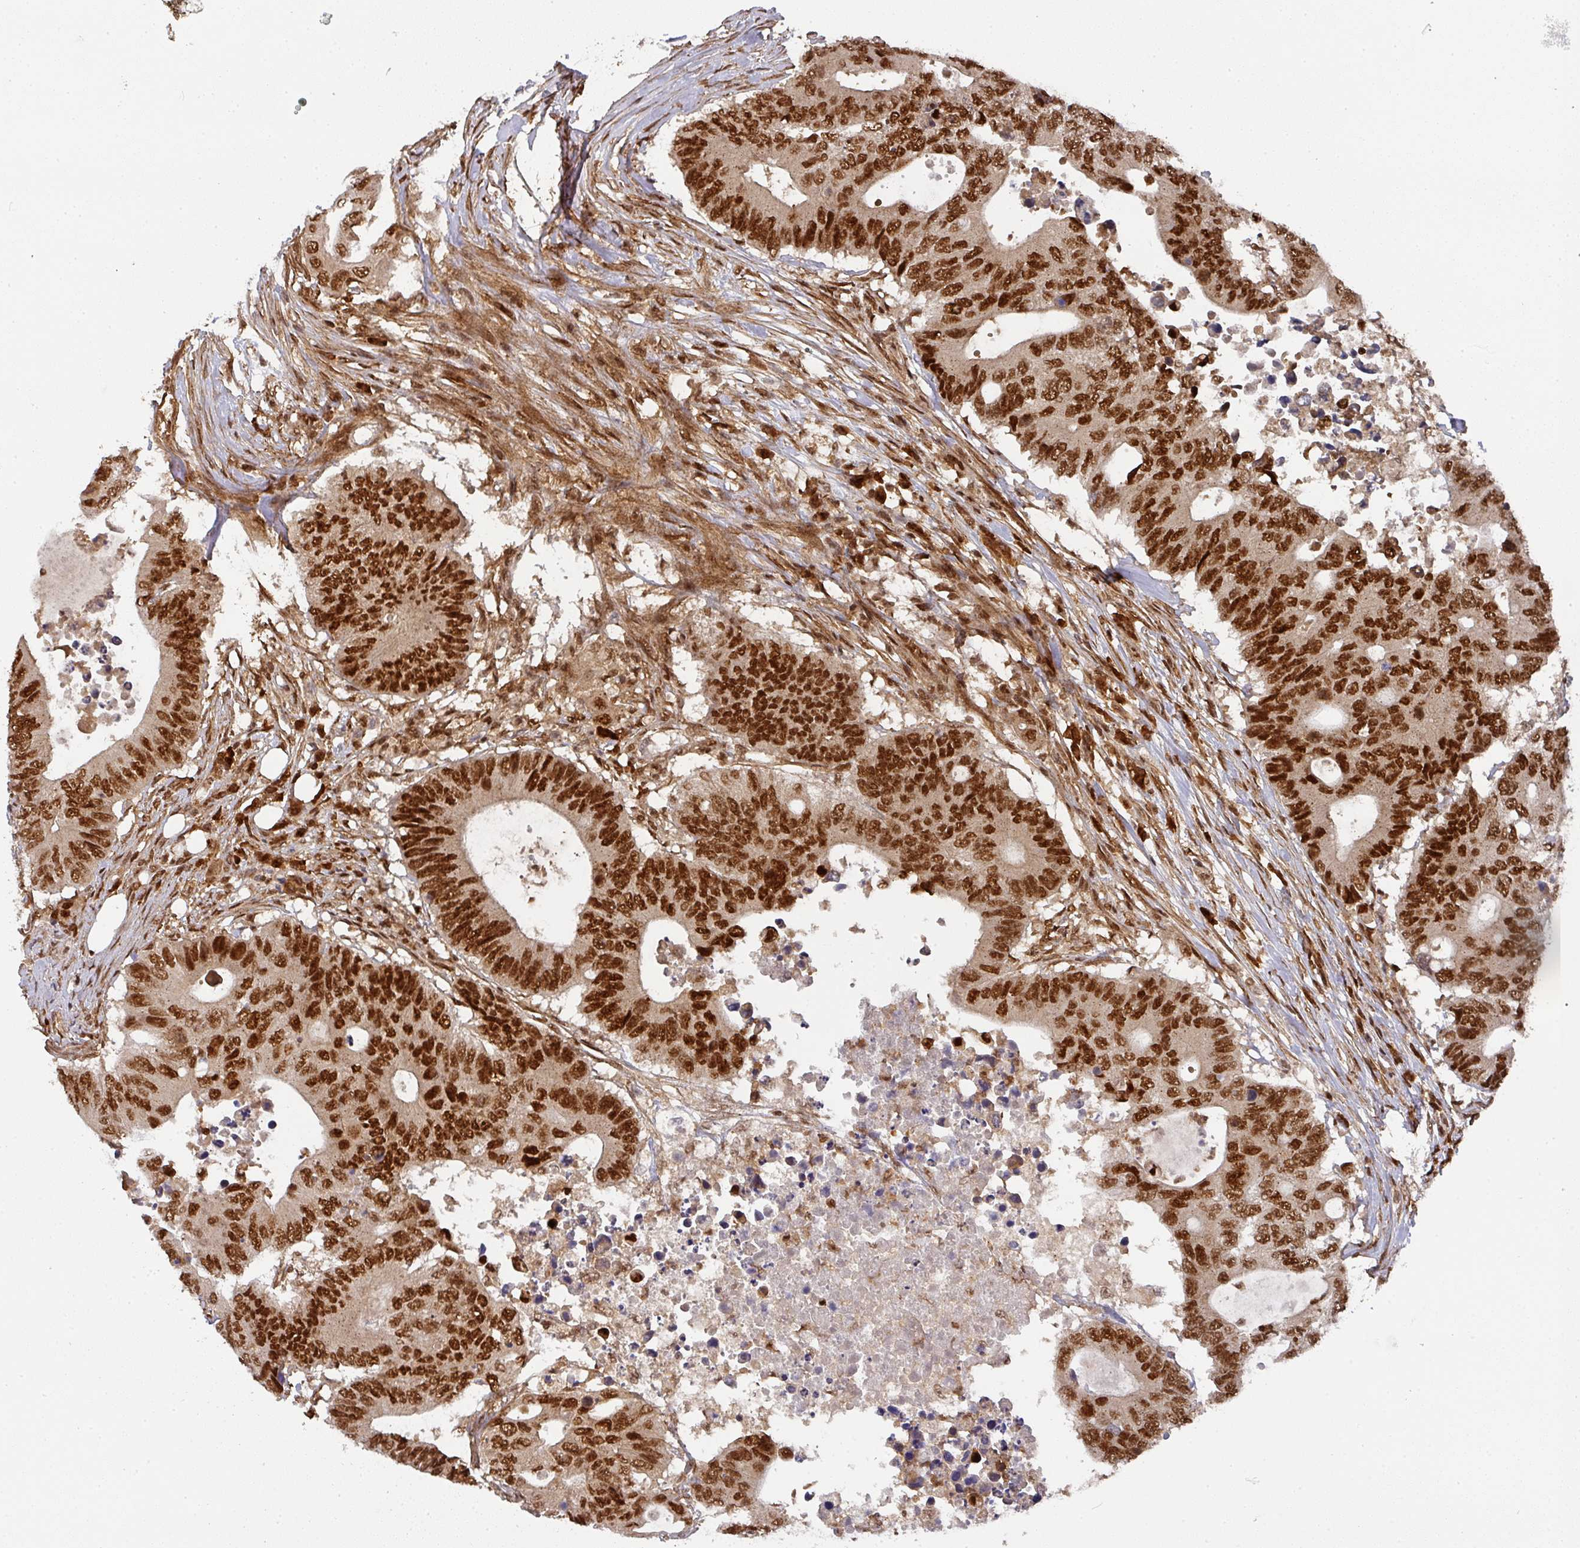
{"staining": {"intensity": "strong", "quantity": ">75%", "location": "nuclear"}, "tissue": "colorectal cancer", "cell_type": "Tumor cells", "image_type": "cancer", "snomed": [{"axis": "morphology", "description": "Adenocarcinoma, NOS"}, {"axis": "topography", "description": "Colon"}], "caption": "Brown immunohistochemical staining in colorectal cancer exhibits strong nuclear staining in about >75% of tumor cells.", "gene": "DIDO1", "patient": {"sex": "male", "age": 71}}